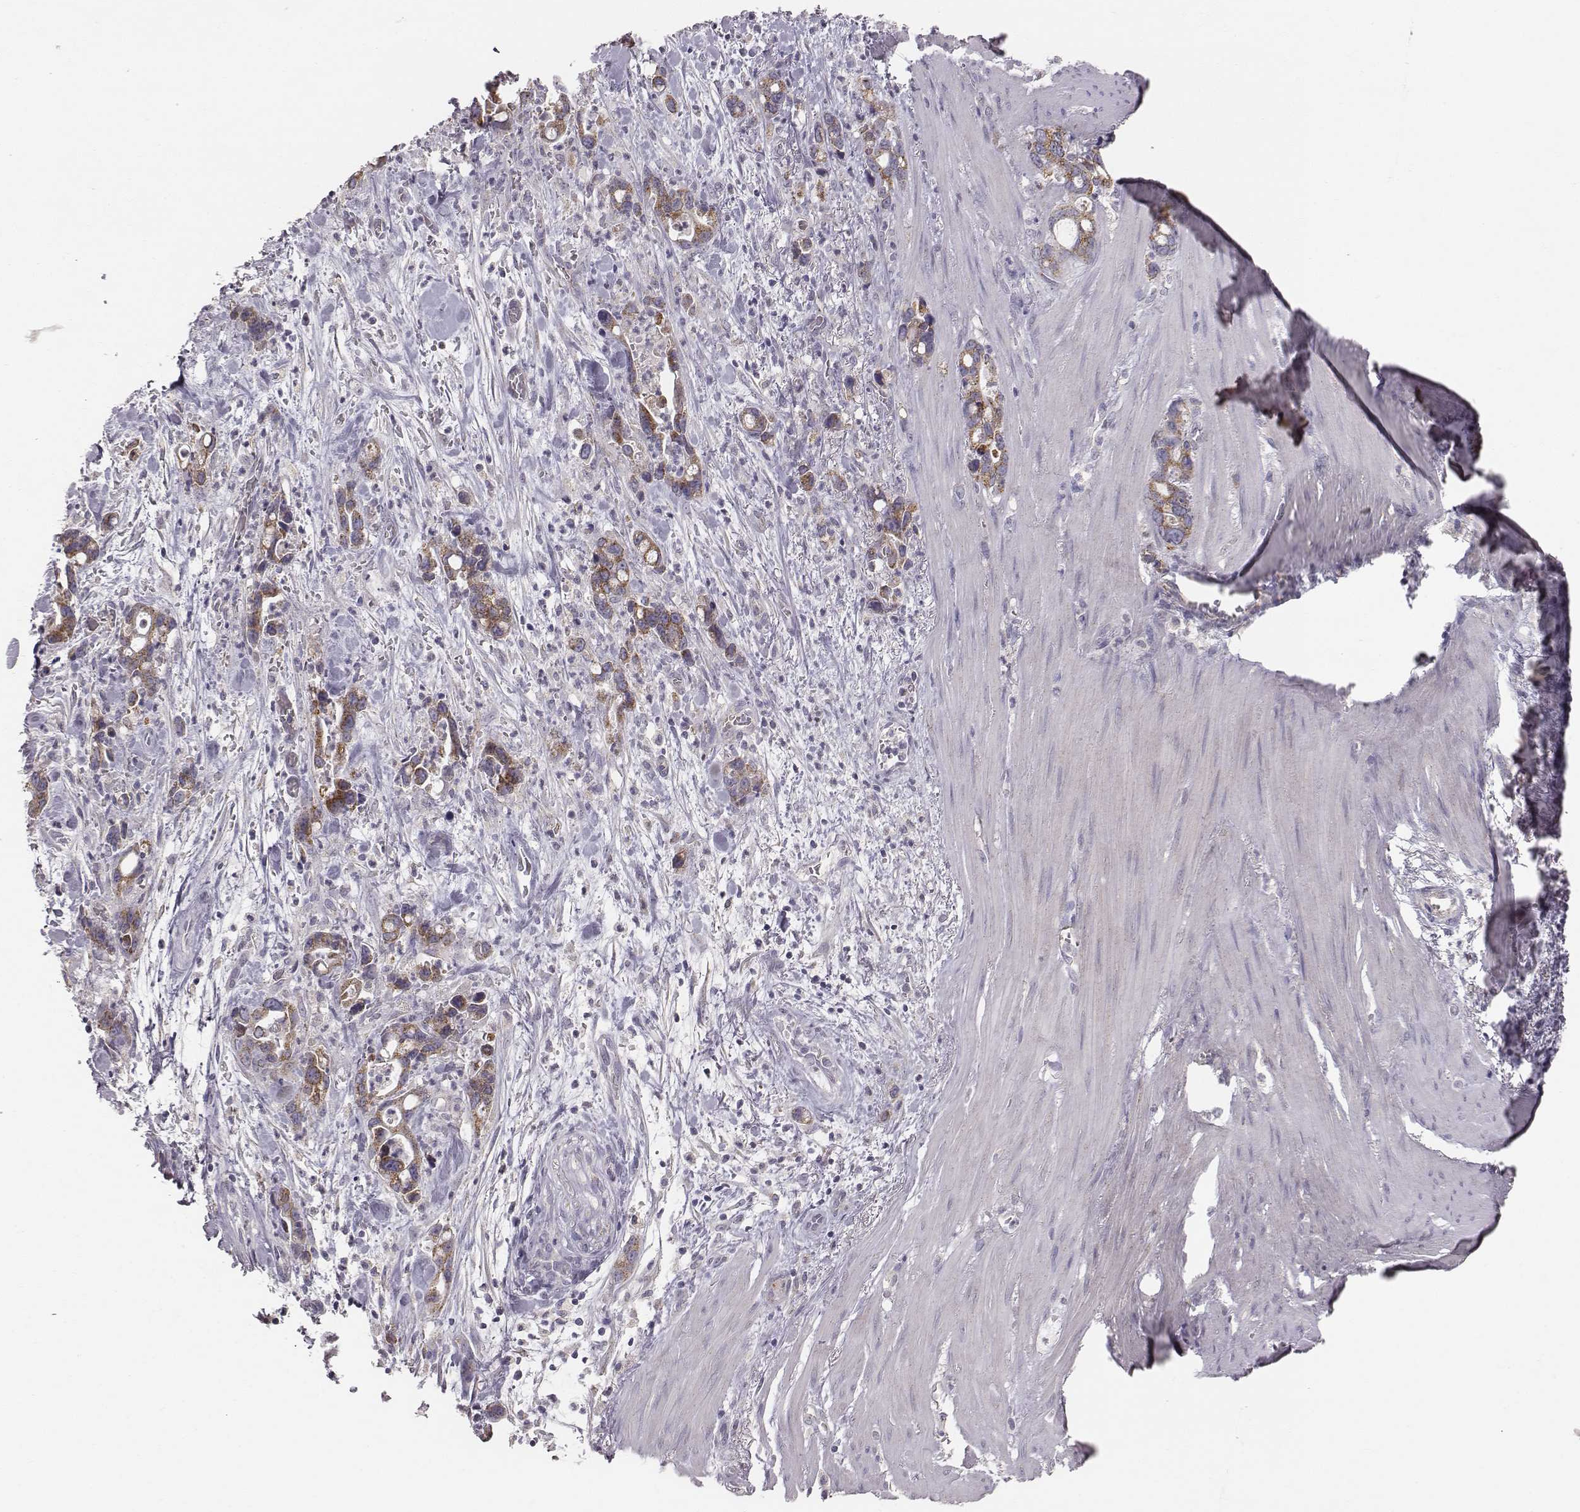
{"staining": {"intensity": "moderate", "quantity": ">75%", "location": "cytoplasmic/membranous"}, "tissue": "stomach cancer", "cell_type": "Tumor cells", "image_type": "cancer", "snomed": [{"axis": "morphology", "description": "Normal tissue, NOS"}, {"axis": "morphology", "description": "Adenocarcinoma, NOS"}, {"axis": "topography", "description": "Esophagus"}, {"axis": "topography", "description": "Stomach, upper"}], "caption": "Immunohistochemistry (IHC) photomicrograph of stomach cancer stained for a protein (brown), which demonstrates medium levels of moderate cytoplasmic/membranous positivity in about >75% of tumor cells.", "gene": "ABCD3", "patient": {"sex": "male", "age": 74}}